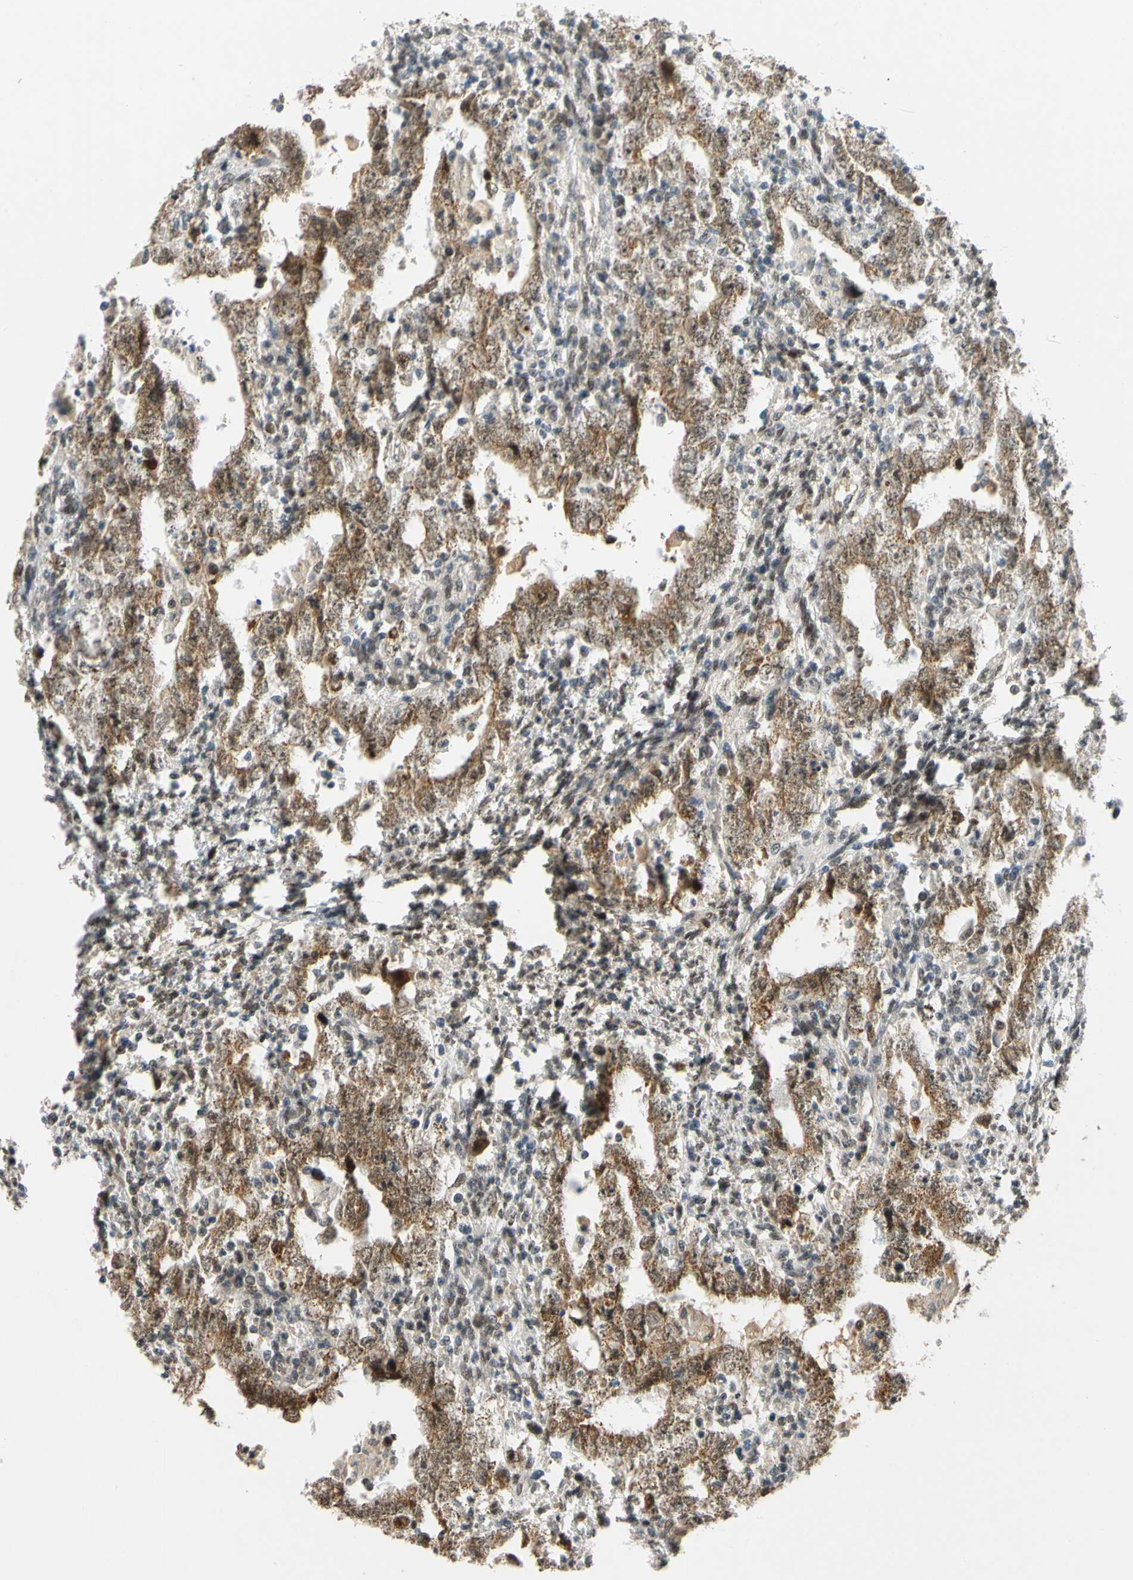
{"staining": {"intensity": "strong", "quantity": ">75%", "location": "cytoplasmic/membranous,nuclear"}, "tissue": "testis cancer", "cell_type": "Tumor cells", "image_type": "cancer", "snomed": [{"axis": "morphology", "description": "Carcinoma, Embryonal, NOS"}, {"axis": "topography", "description": "Testis"}], "caption": "Testis embryonal carcinoma stained with a protein marker shows strong staining in tumor cells.", "gene": "POGZ", "patient": {"sex": "male", "age": 26}}